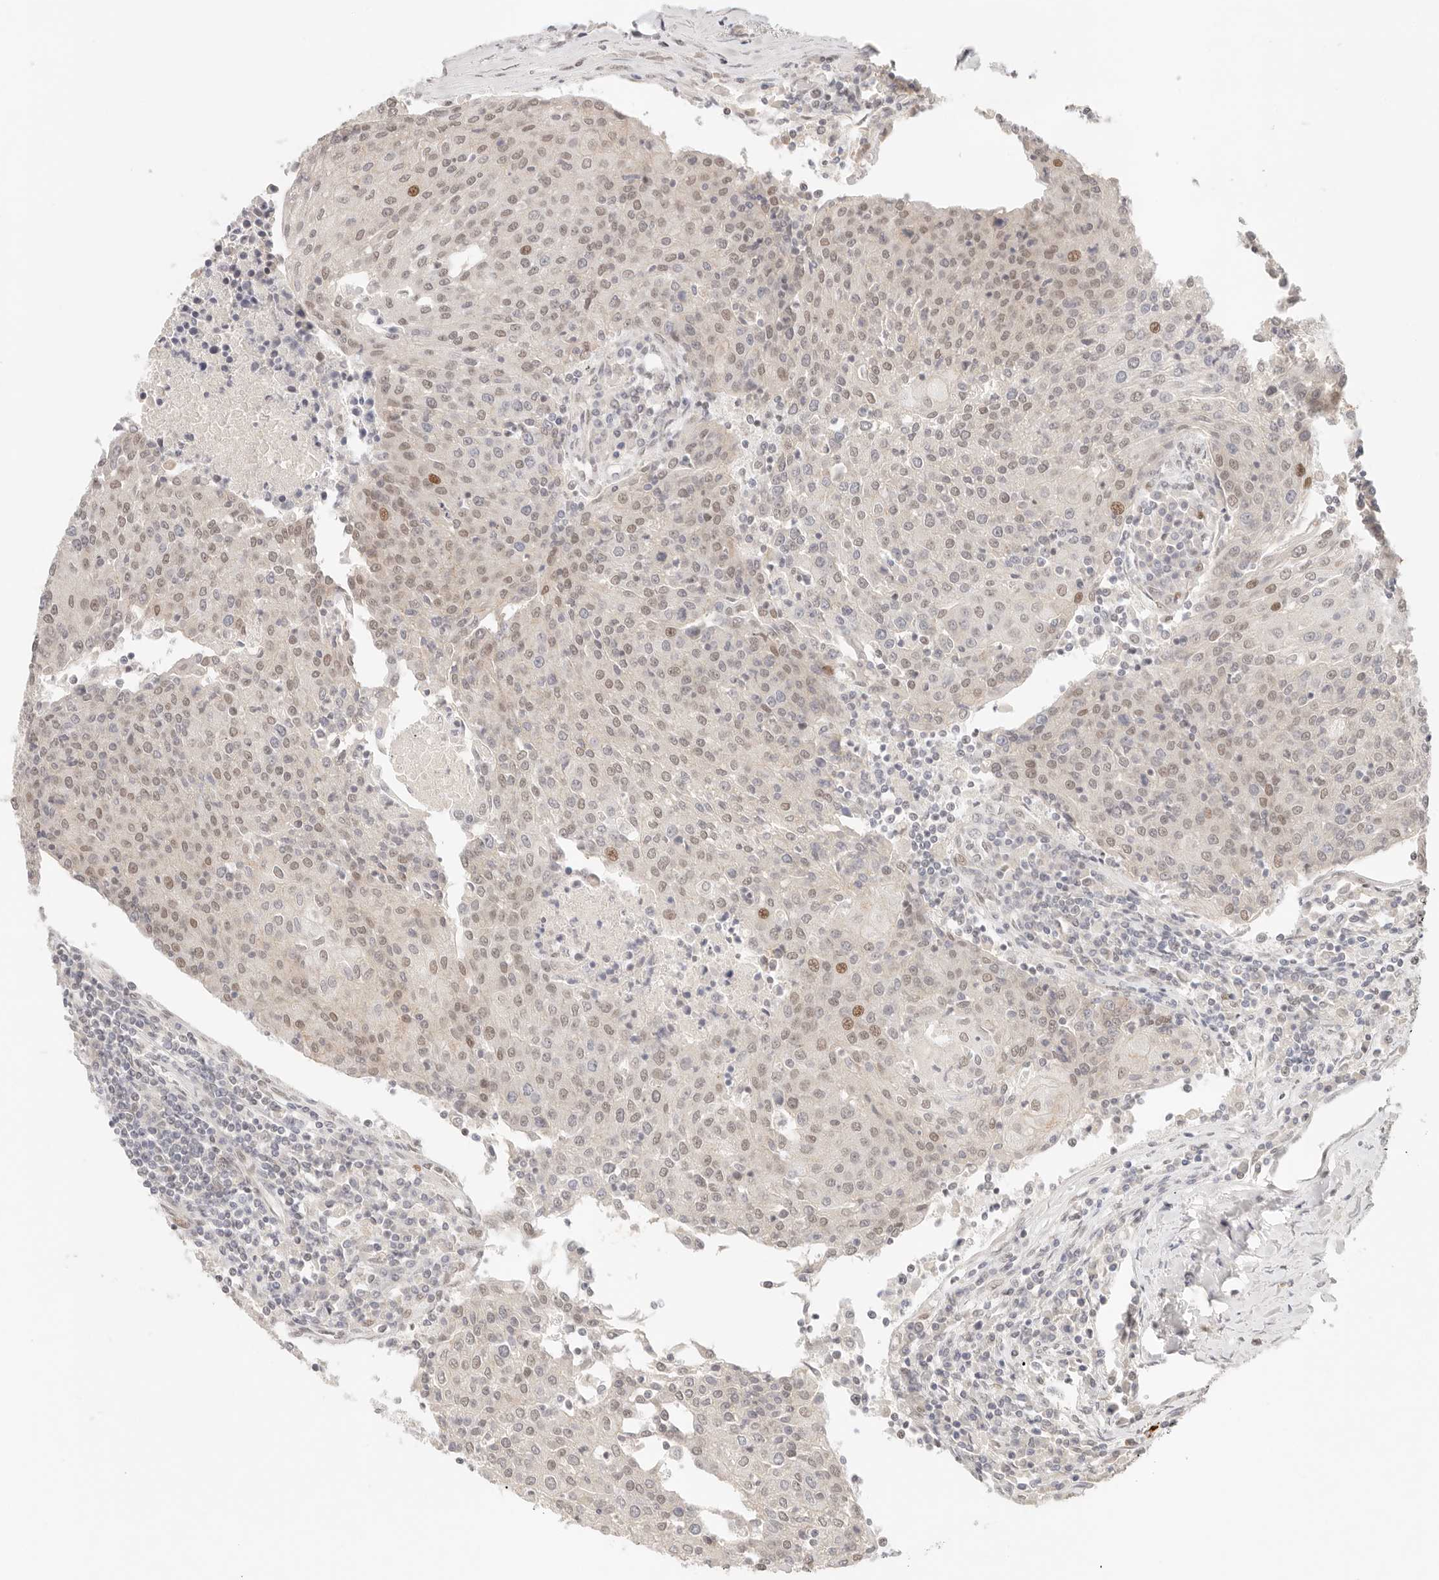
{"staining": {"intensity": "moderate", "quantity": "<25%", "location": "nuclear"}, "tissue": "urothelial cancer", "cell_type": "Tumor cells", "image_type": "cancer", "snomed": [{"axis": "morphology", "description": "Urothelial carcinoma, High grade"}, {"axis": "topography", "description": "Urinary bladder"}], "caption": "Immunohistochemical staining of high-grade urothelial carcinoma demonstrates moderate nuclear protein staining in approximately <25% of tumor cells.", "gene": "HOXC5", "patient": {"sex": "female", "age": 85}}